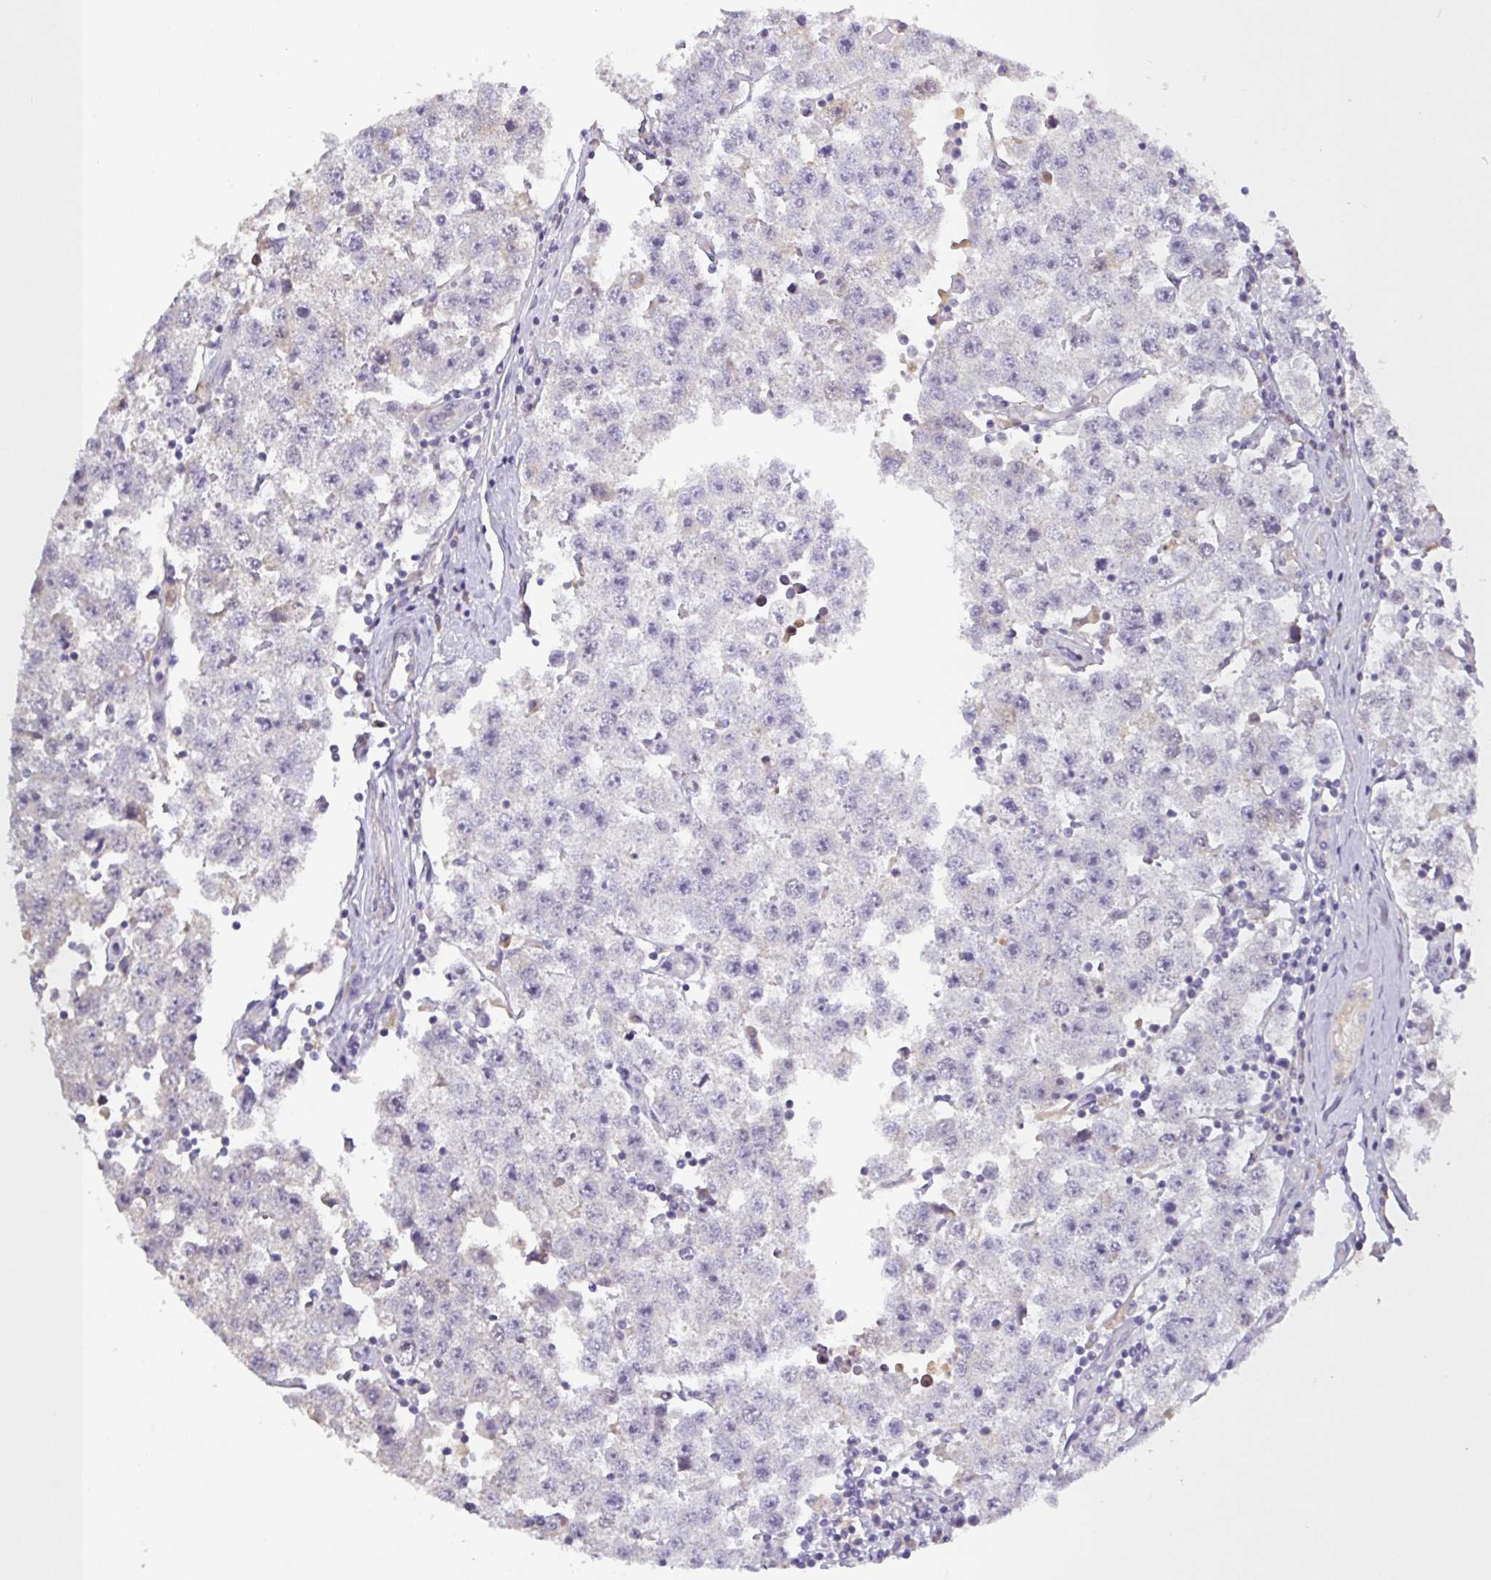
{"staining": {"intensity": "negative", "quantity": "none", "location": "none"}, "tissue": "testis cancer", "cell_type": "Tumor cells", "image_type": "cancer", "snomed": [{"axis": "morphology", "description": "Seminoma, NOS"}, {"axis": "topography", "description": "Testis"}], "caption": "Immunohistochemical staining of human testis seminoma demonstrates no significant expression in tumor cells.", "gene": "SFTPB", "patient": {"sex": "male", "age": 34}}